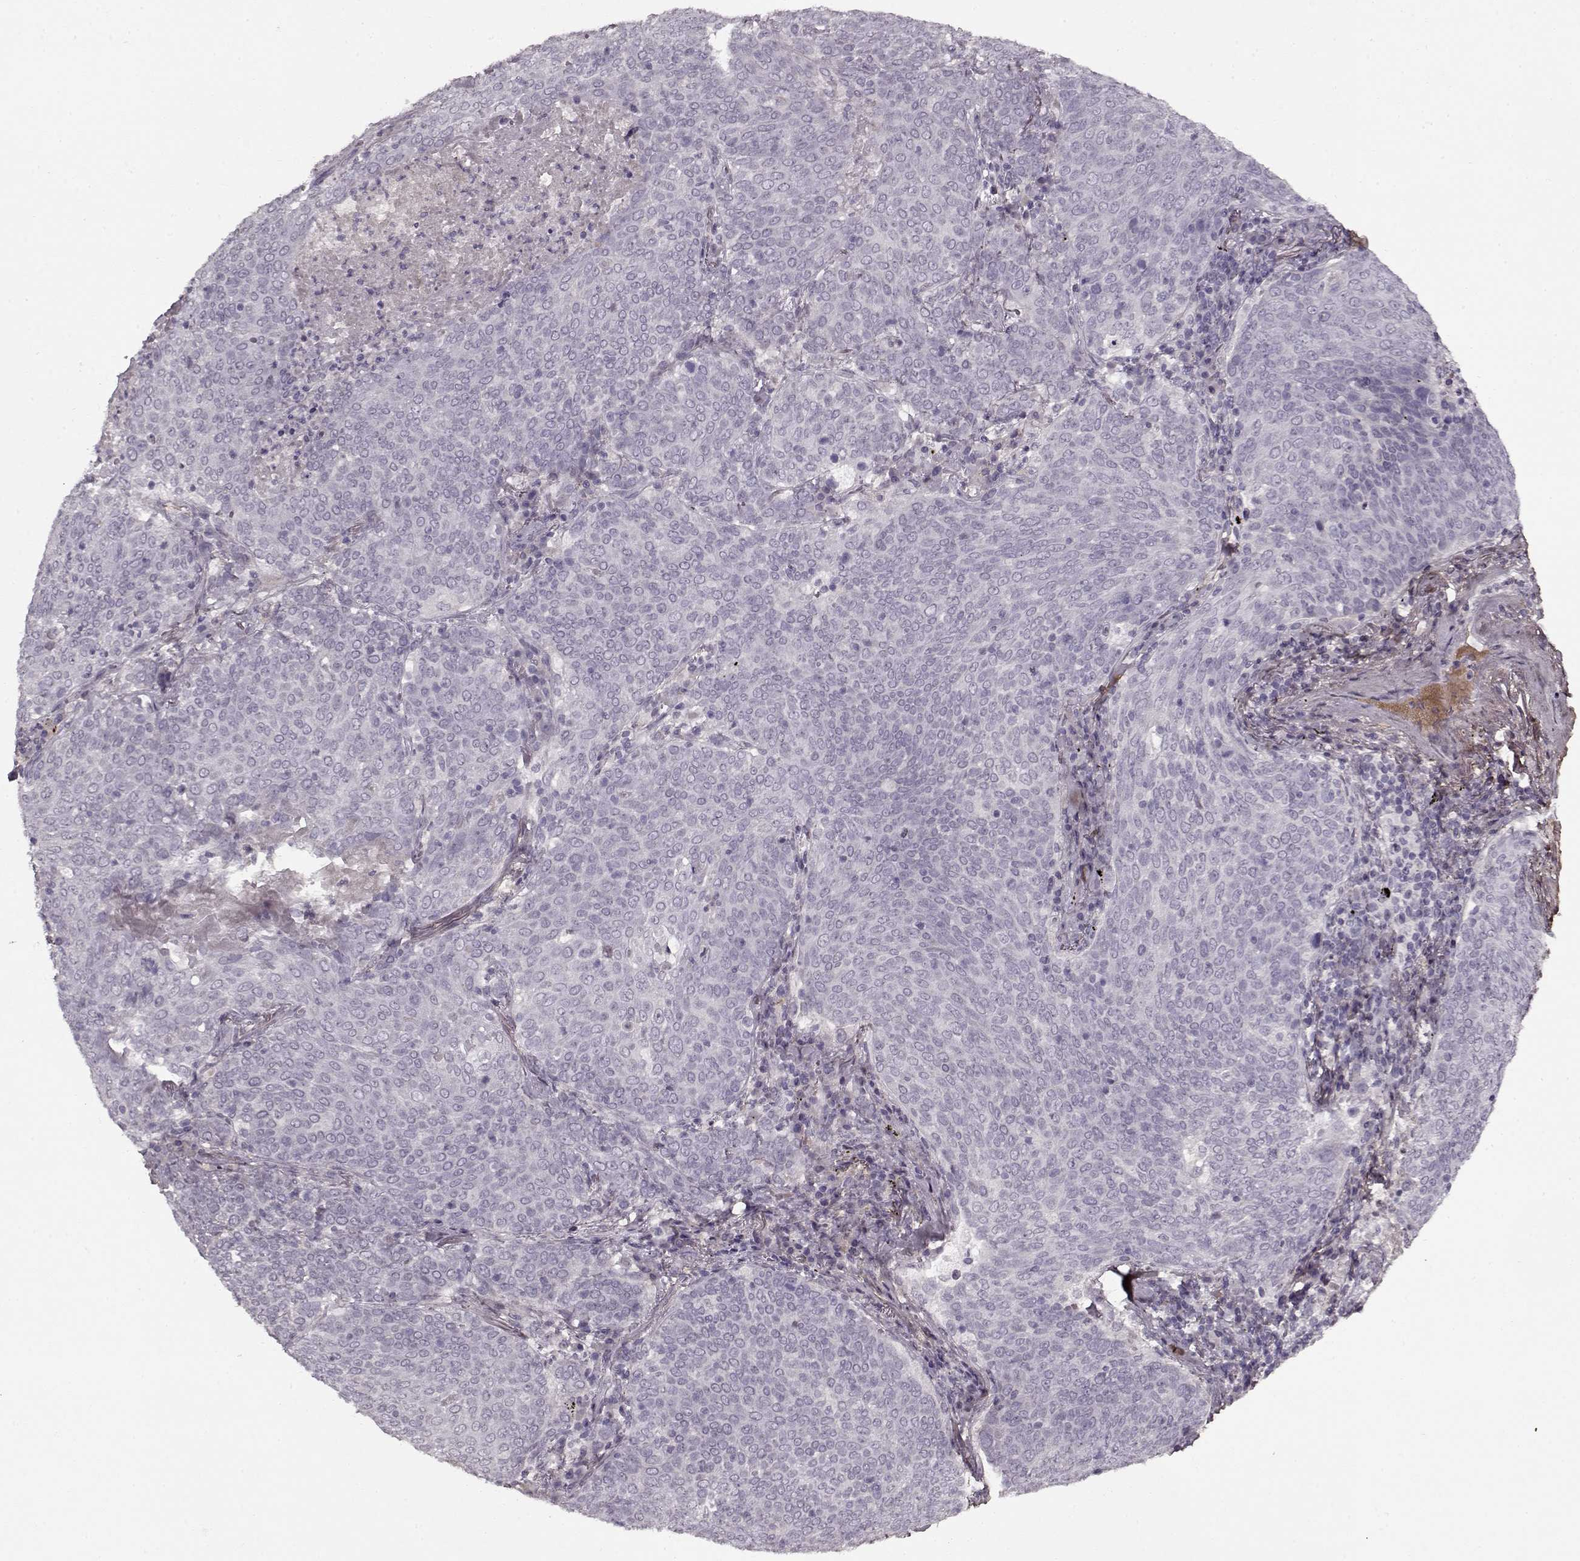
{"staining": {"intensity": "negative", "quantity": "none", "location": "none"}, "tissue": "lung cancer", "cell_type": "Tumor cells", "image_type": "cancer", "snomed": [{"axis": "morphology", "description": "Squamous cell carcinoma, NOS"}, {"axis": "topography", "description": "Lung"}], "caption": "Tumor cells are negative for protein expression in human squamous cell carcinoma (lung). (Immunohistochemistry (ihc), brightfield microscopy, high magnification).", "gene": "LUM", "patient": {"sex": "male", "age": 82}}